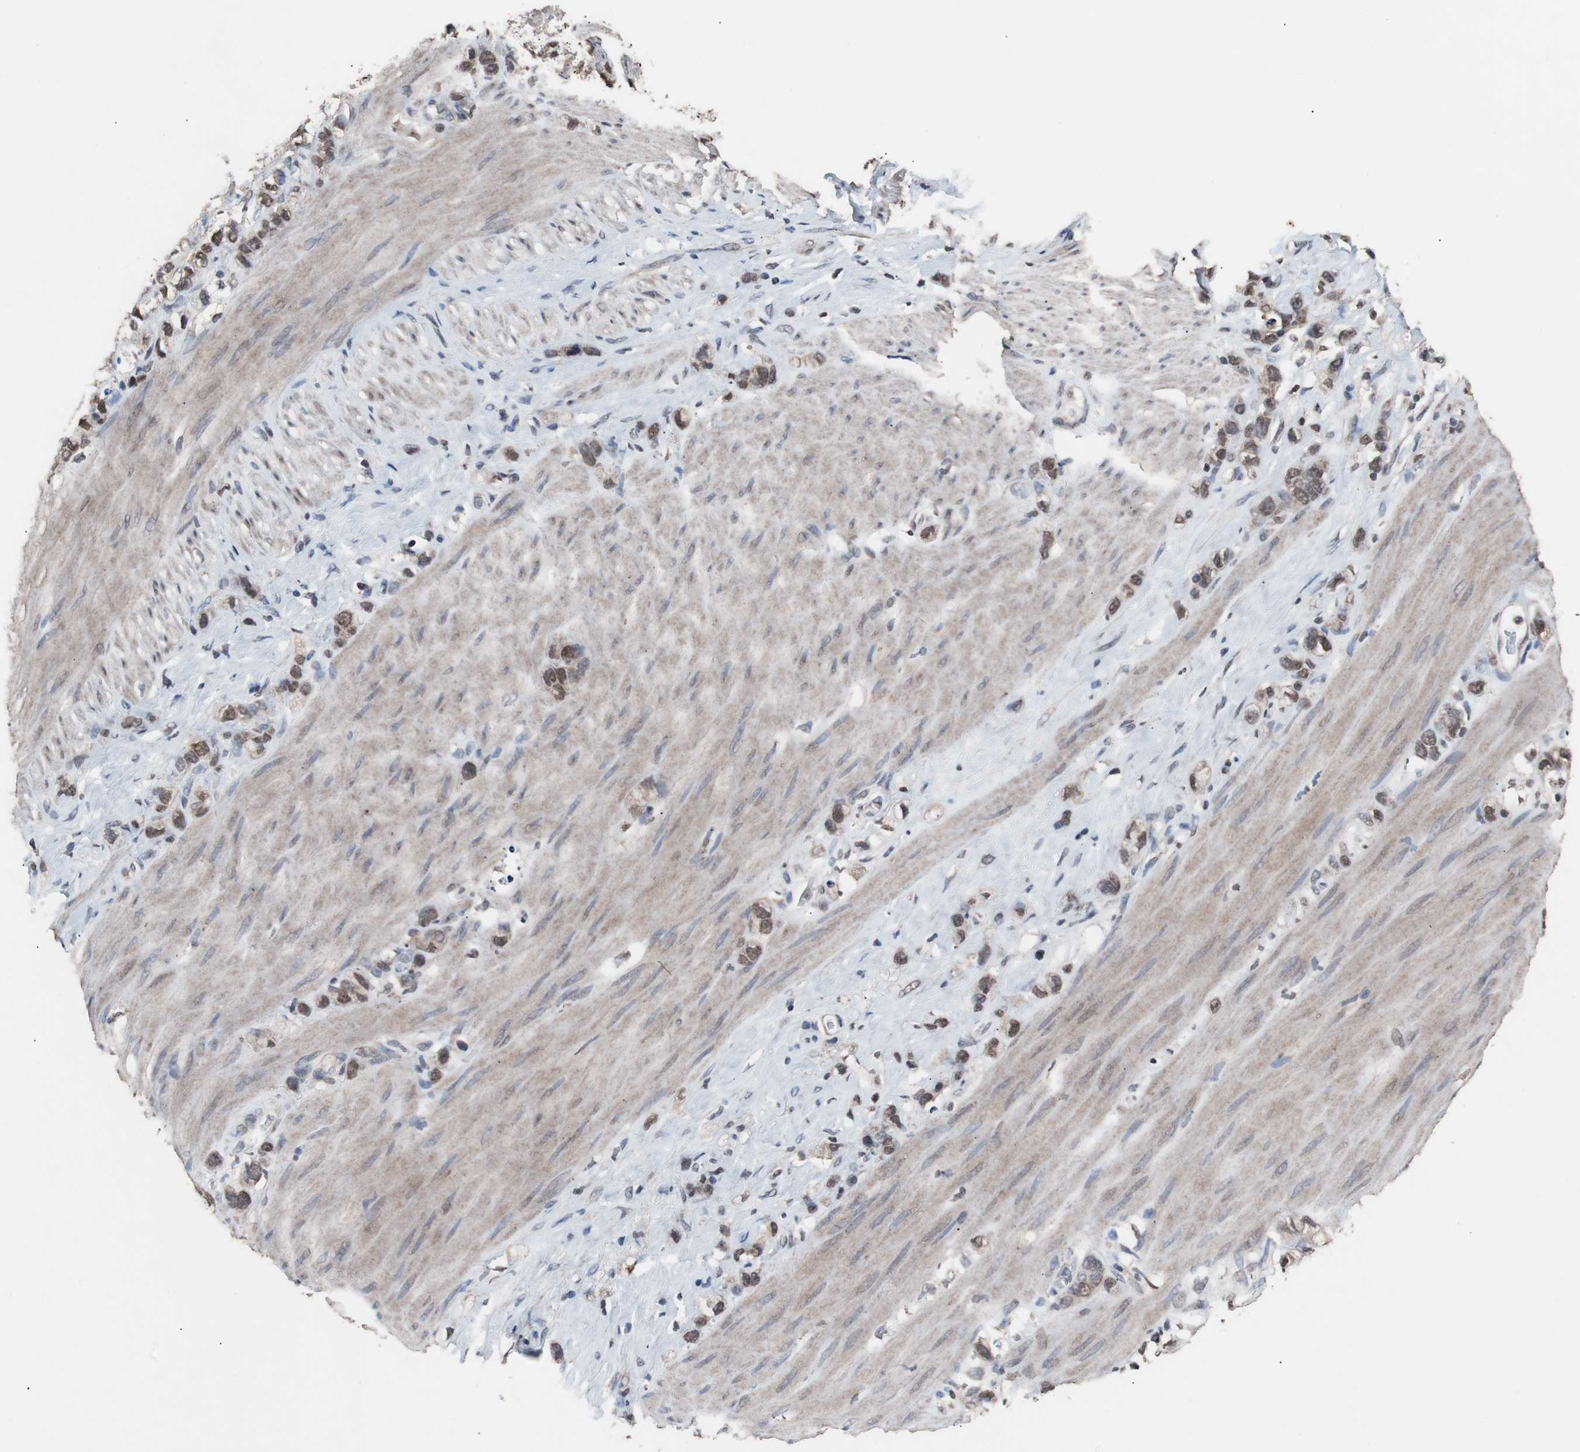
{"staining": {"intensity": "moderate", "quantity": ">75%", "location": "nuclear"}, "tissue": "stomach cancer", "cell_type": "Tumor cells", "image_type": "cancer", "snomed": [{"axis": "morphology", "description": "Normal tissue, NOS"}, {"axis": "morphology", "description": "Adenocarcinoma, NOS"}, {"axis": "morphology", "description": "Adenocarcinoma, High grade"}, {"axis": "topography", "description": "Stomach, upper"}, {"axis": "topography", "description": "Stomach"}], "caption": "Immunohistochemistry (IHC) (DAB (3,3'-diaminobenzidine)) staining of human stomach cancer (high-grade adenocarcinoma) exhibits moderate nuclear protein positivity in approximately >75% of tumor cells.", "gene": "MED27", "patient": {"sex": "female", "age": 65}}